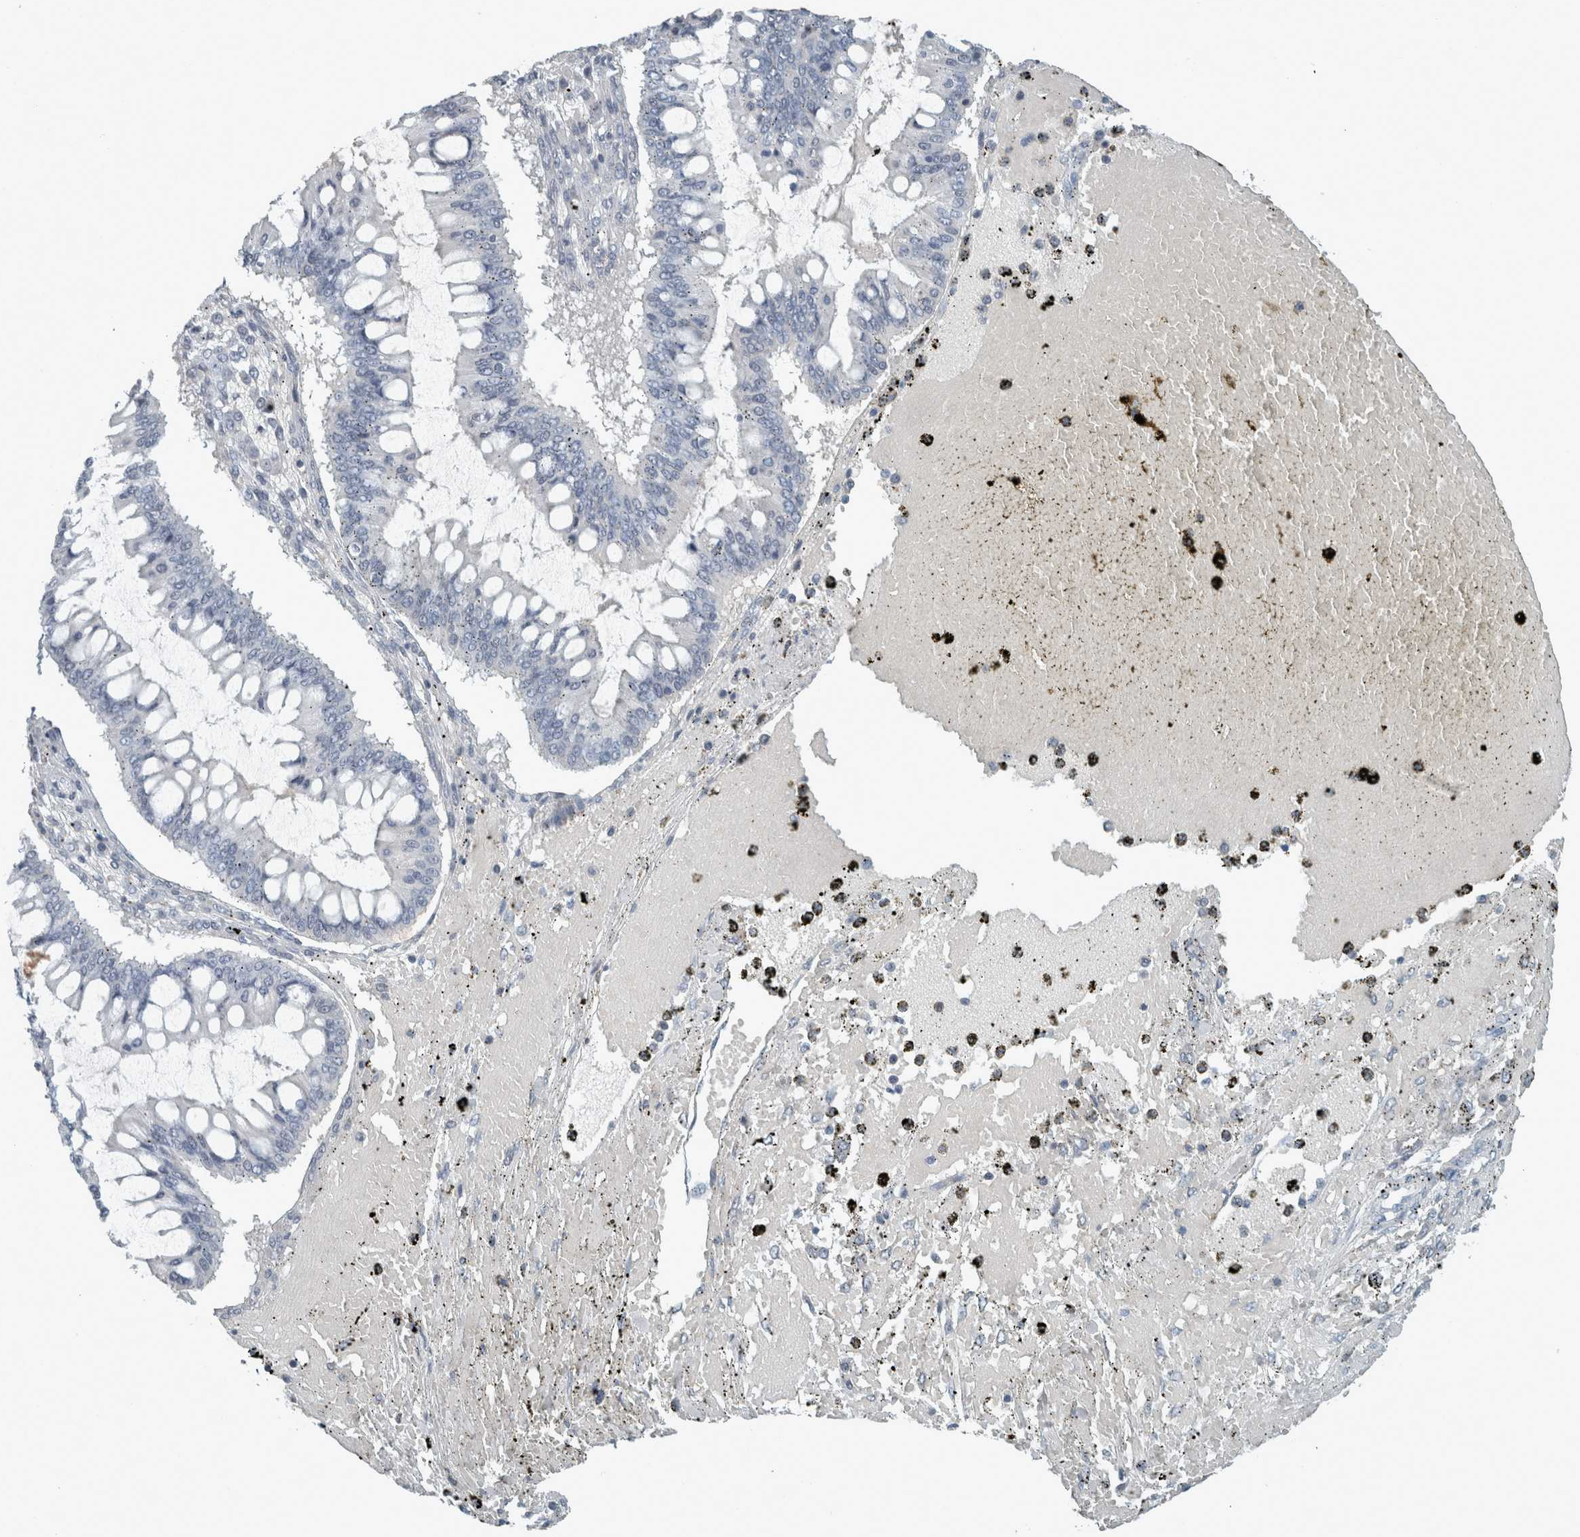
{"staining": {"intensity": "negative", "quantity": "none", "location": "none"}, "tissue": "ovarian cancer", "cell_type": "Tumor cells", "image_type": "cancer", "snomed": [{"axis": "morphology", "description": "Cystadenocarcinoma, mucinous, NOS"}, {"axis": "topography", "description": "Ovary"}], "caption": "Immunohistochemistry (IHC) micrograph of neoplastic tissue: ovarian cancer stained with DAB demonstrates no significant protein expression in tumor cells.", "gene": "CHL1", "patient": {"sex": "female", "age": 73}}